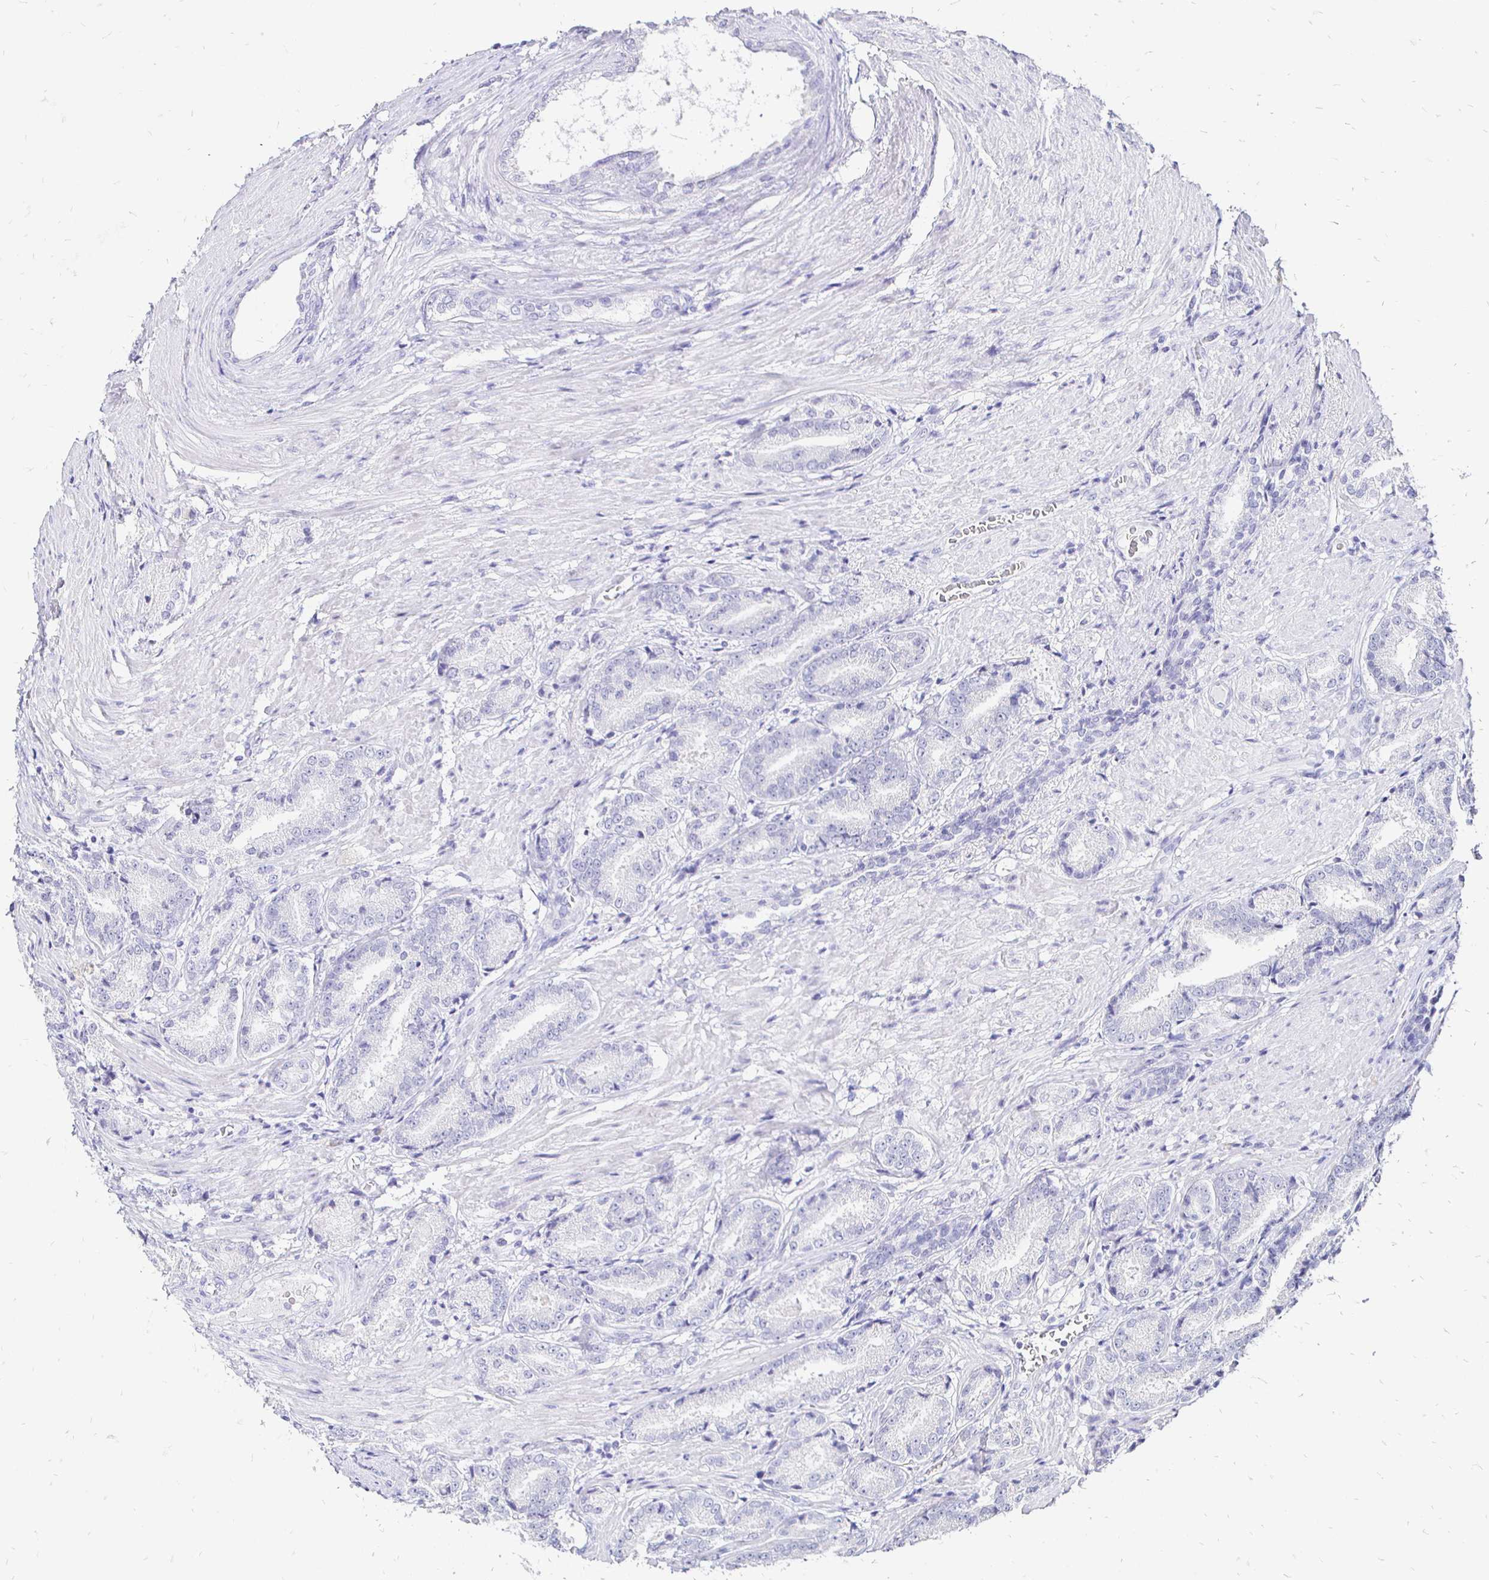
{"staining": {"intensity": "negative", "quantity": "none", "location": "none"}, "tissue": "prostate cancer", "cell_type": "Tumor cells", "image_type": "cancer", "snomed": [{"axis": "morphology", "description": "Adenocarcinoma, High grade"}, {"axis": "topography", "description": "Prostate and seminal vesicle, NOS"}], "caption": "Prostate adenocarcinoma (high-grade) stained for a protein using immunohistochemistry (IHC) exhibits no expression tumor cells.", "gene": "IRGC", "patient": {"sex": "male", "age": 61}}